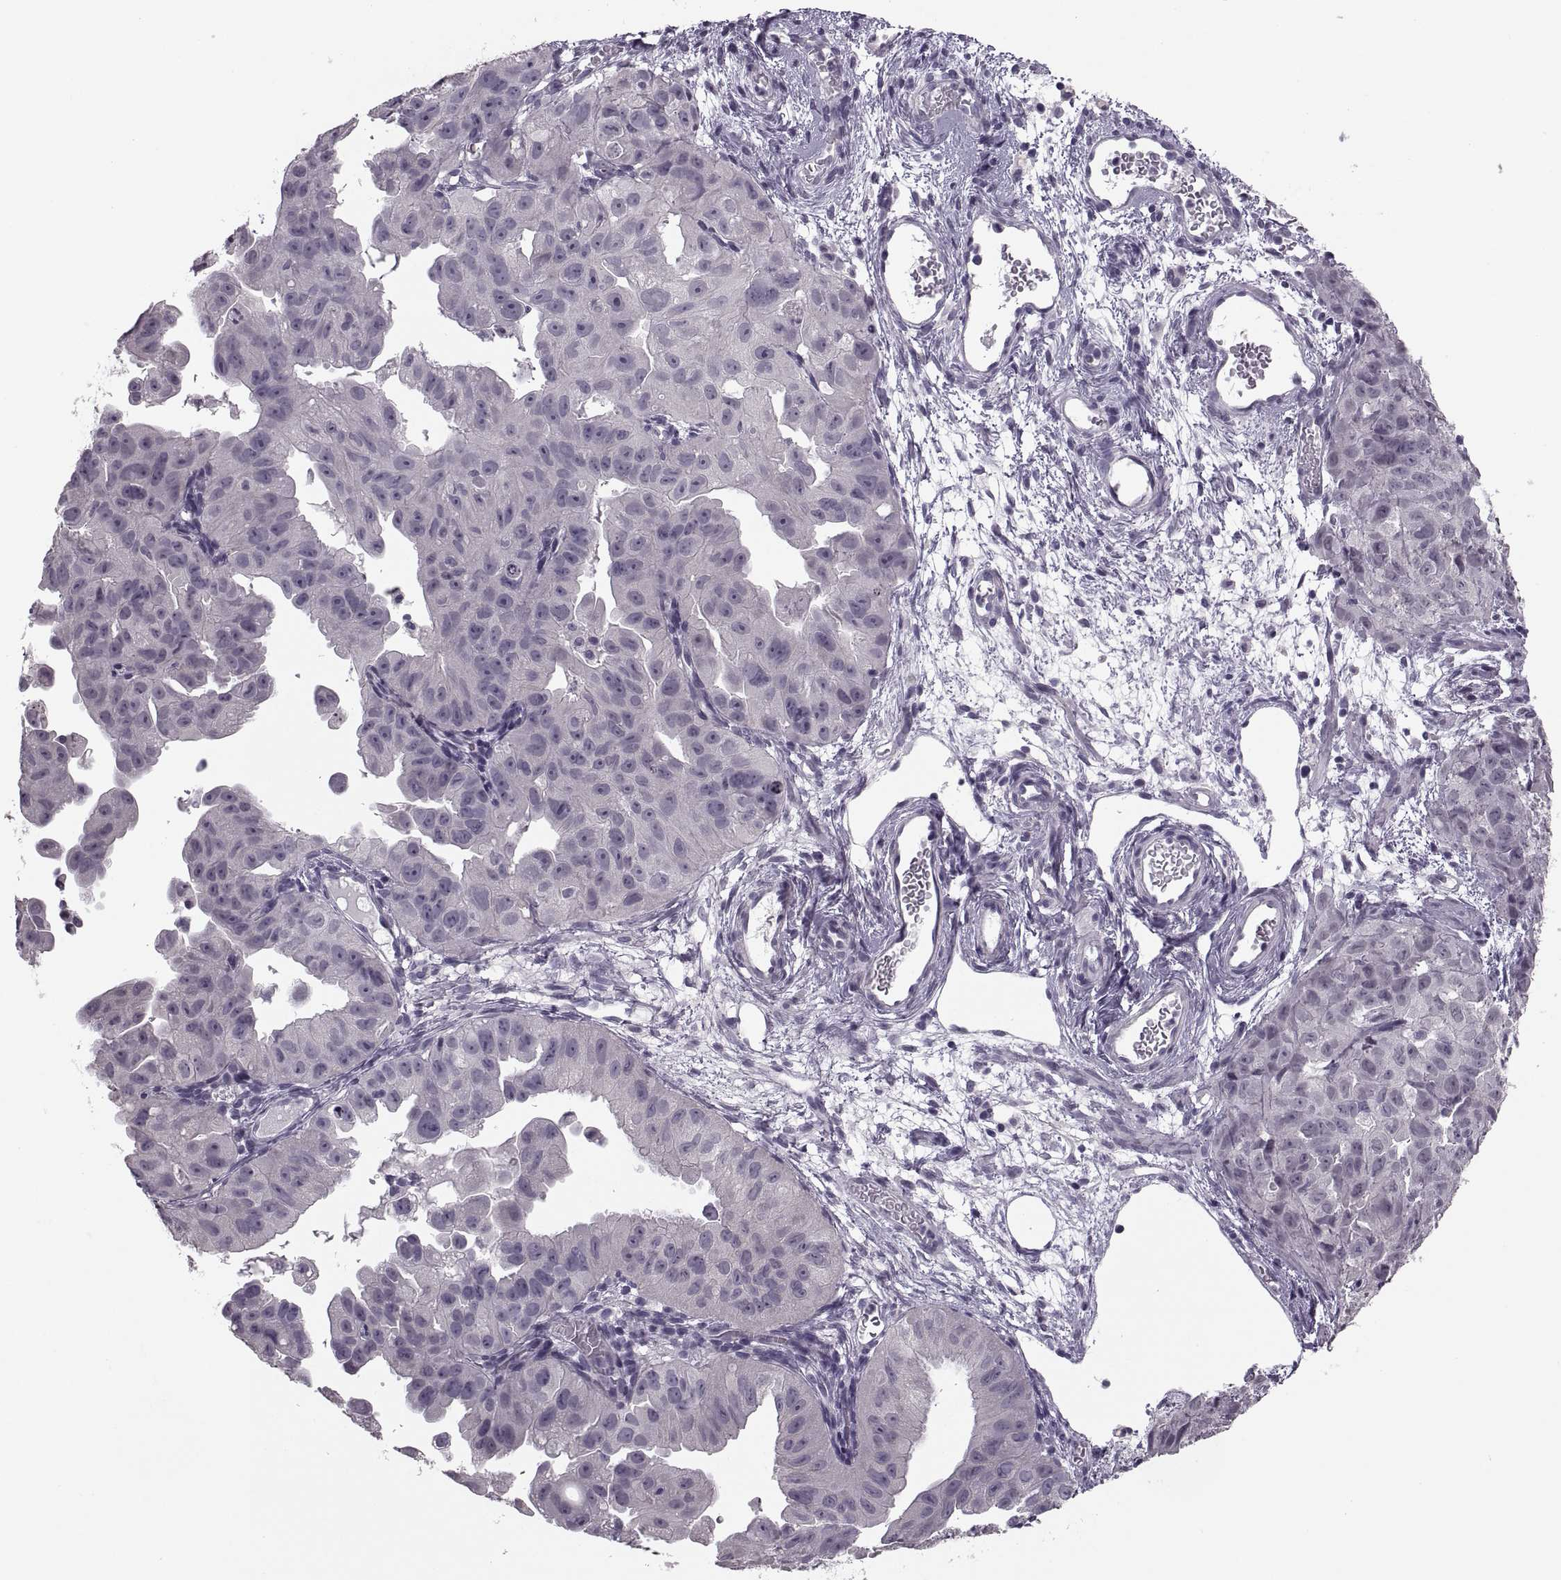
{"staining": {"intensity": "negative", "quantity": "none", "location": "none"}, "tissue": "ovarian cancer", "cell_type": "Tumor cells", "image_type": "cancer", "snomed": [{"axis": "morphology", "description": "Carcinoma, endometroid"}, {"axis": "topography", "description": "Ovary"}], "caption": "Immunohistochemistry micrograph of endometroid carcinoma (ovarian) stained for a protein (brown), which displays no positivity in tumor cells.", "gene": "PAGE5", "patient": {"sex": "female", "age": 85}}